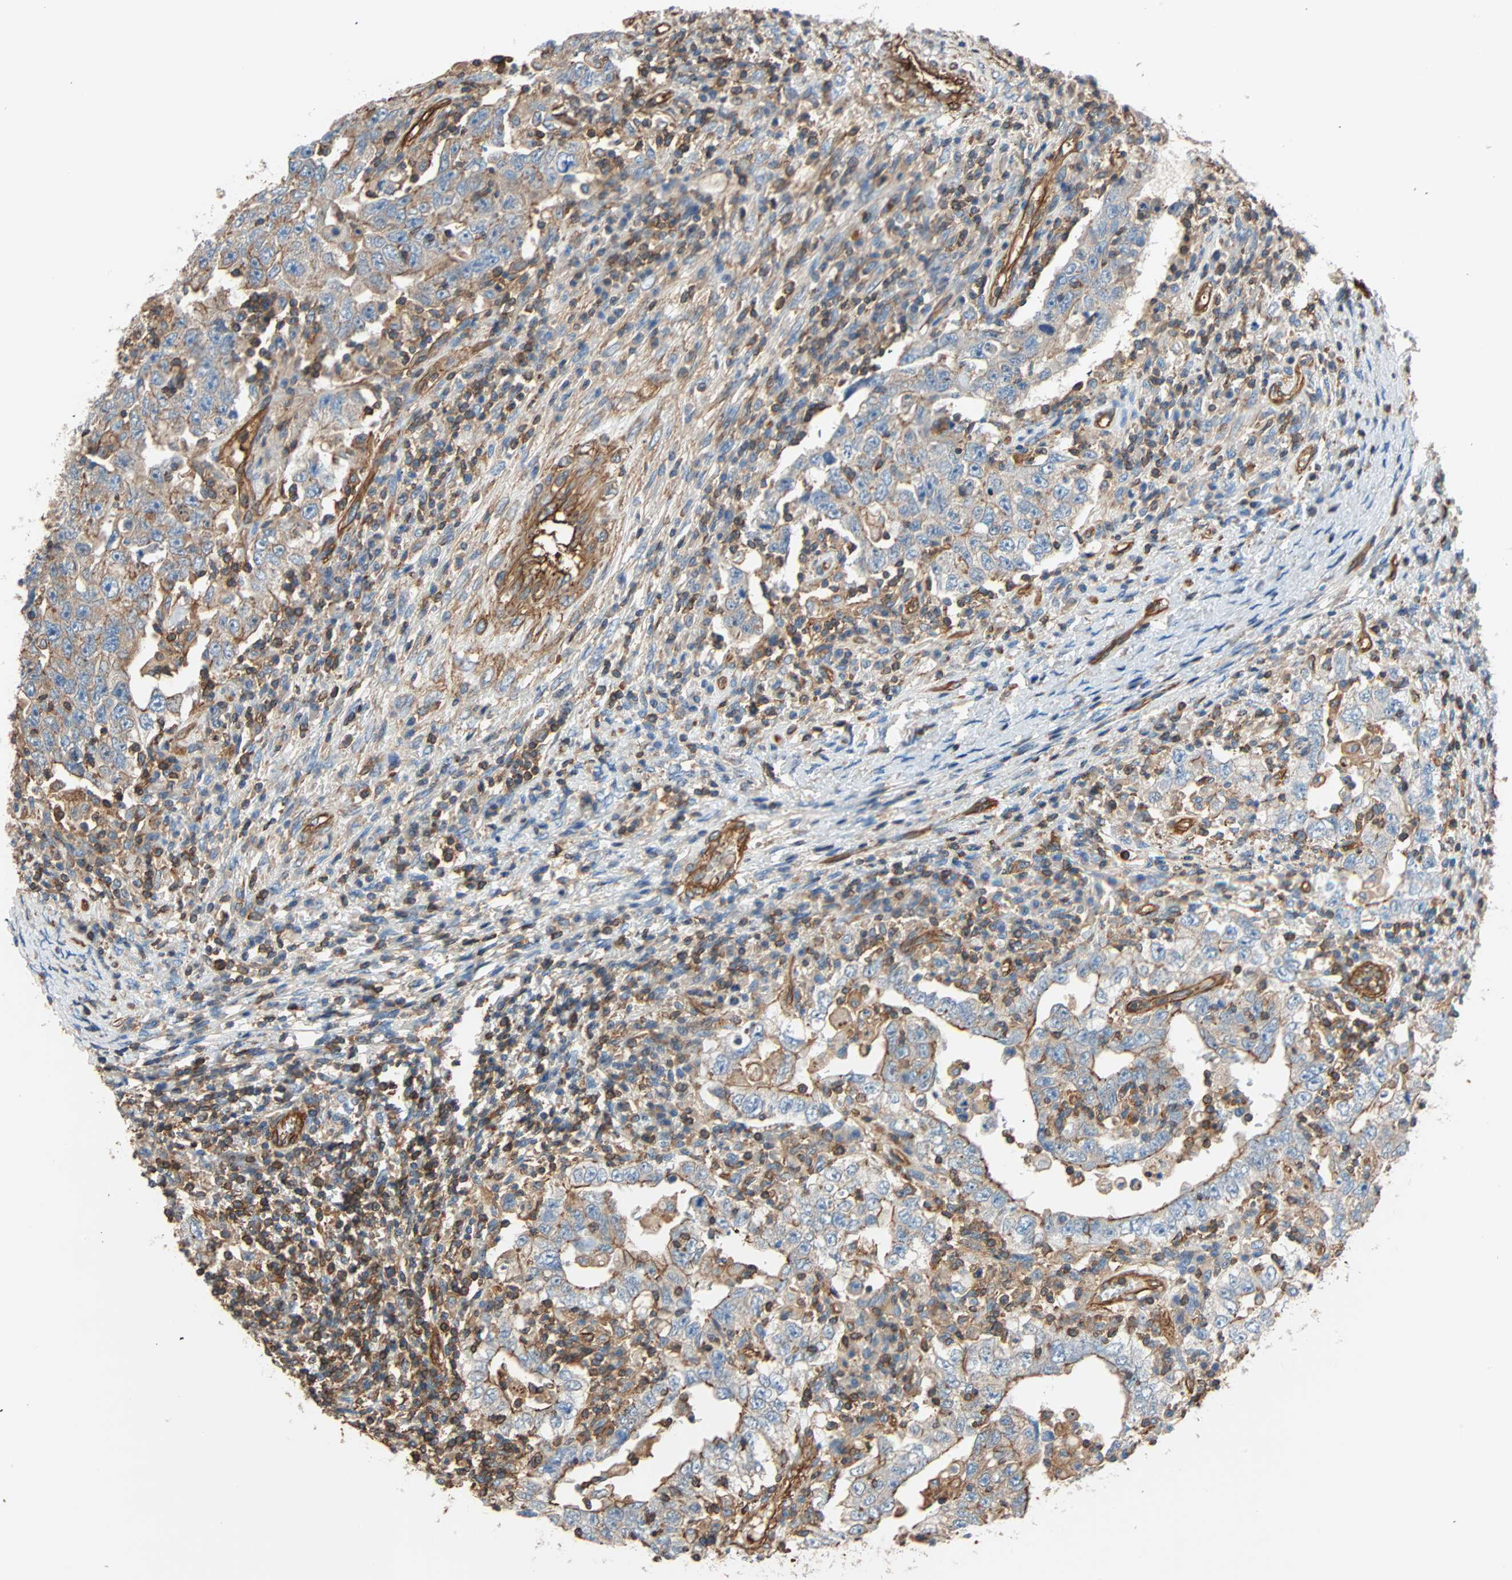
{"staining": {"intensity": "moderate", "quantity": "<25%", "location": "cytoplasmic/membranous"}, "tissue": "testis cancer", "cell_type": "Tumor cells", "image_type": "cancer", "snomed": [{"axis": "morphology", "description": "Carcinoma, Embryonal, NOS"}, {"axis": "topography", "description": "Testis"}], "caption": "Moderate cytoplasmic/membranous staining for a protein is present in approximately <25% of tumor cells of testis cancer (embryonal carcinoma) using immunohistochemistry.", "gene": "GALNT10", "patient": {"sex": "male", "age": 26}}